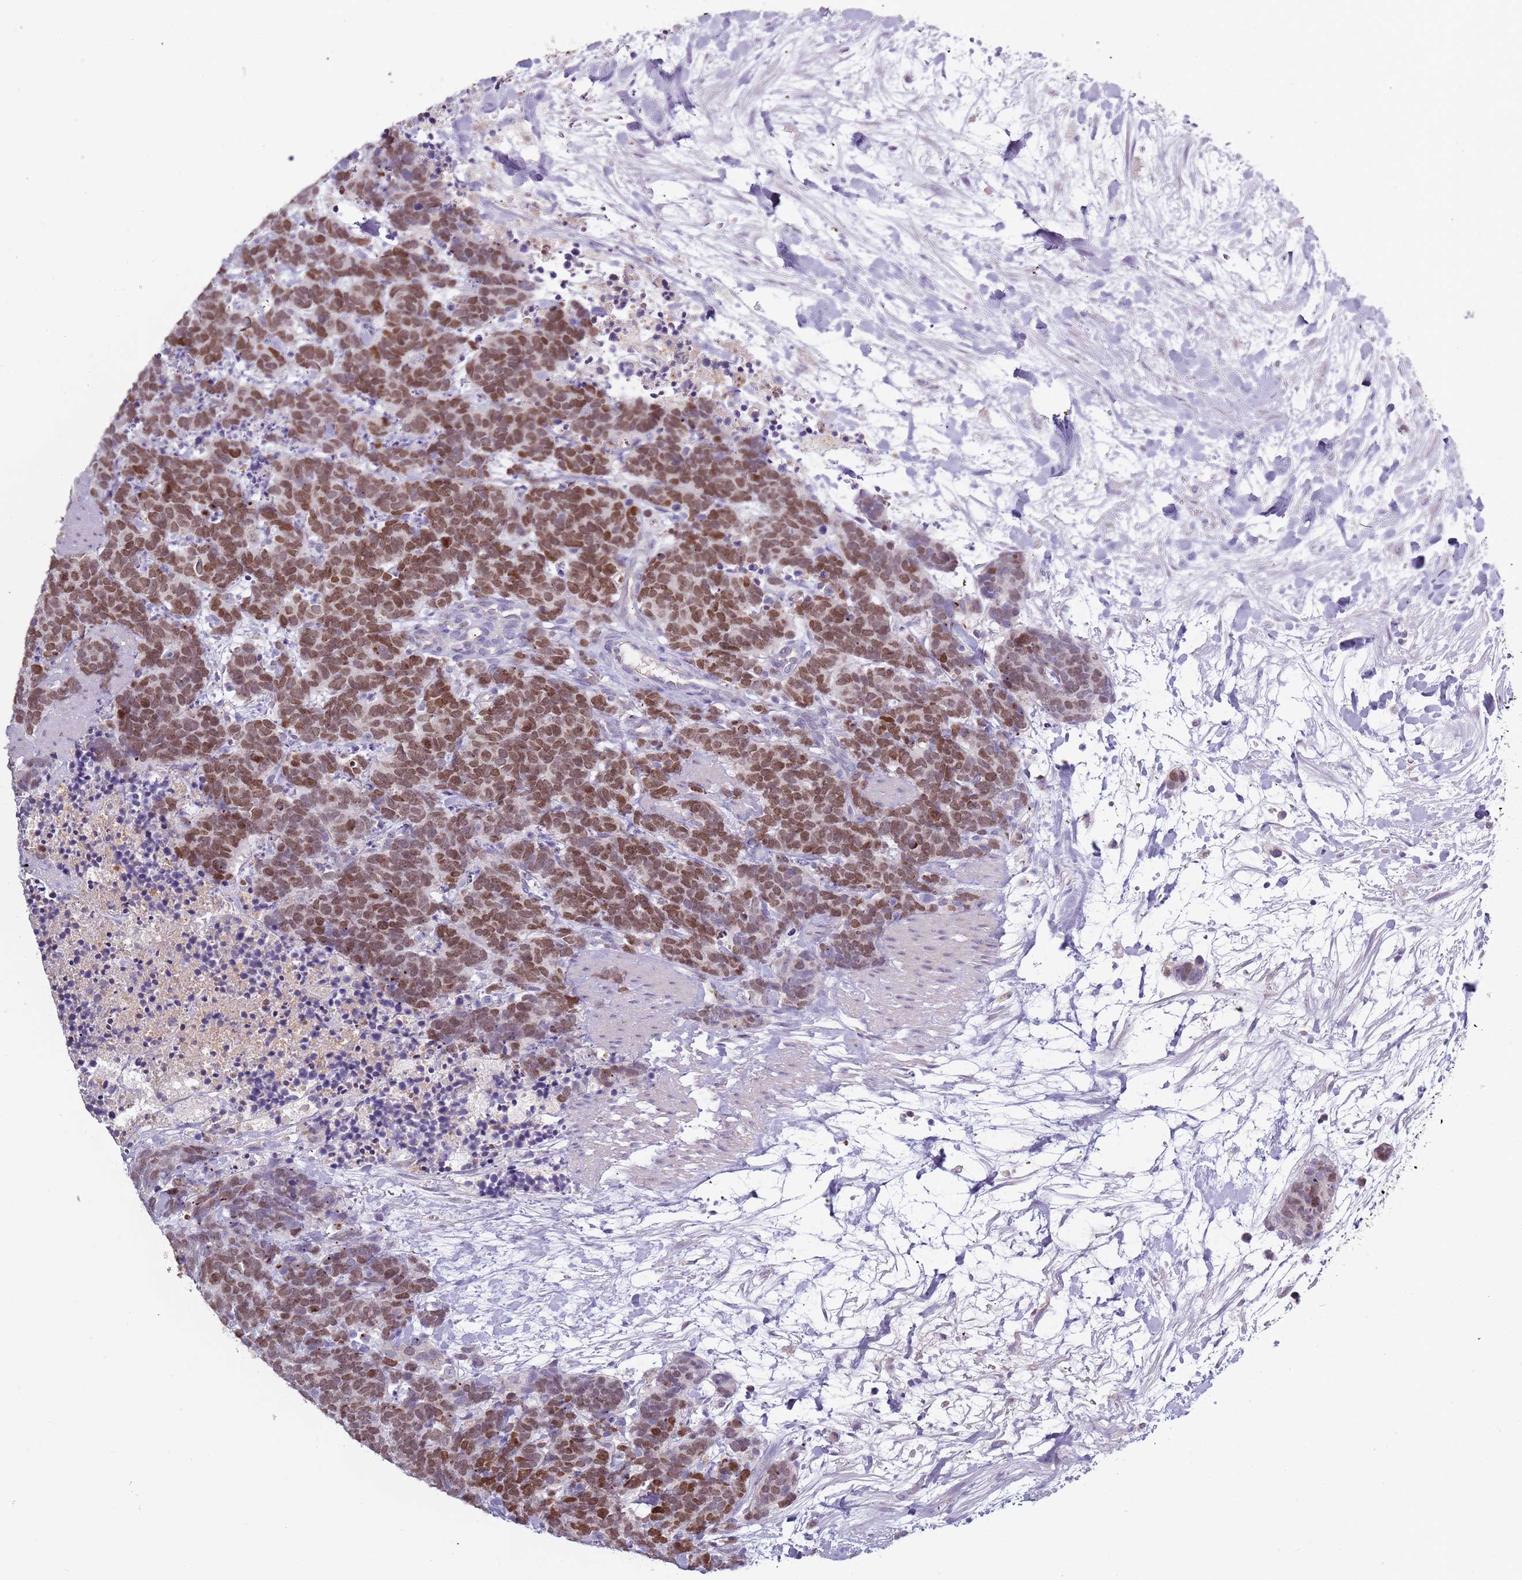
{"staining": {"intensity": "strong", "quantity": ">75%", "location": "nuclear"}, "tissue": "carcinoid", "cell_type": "Tumor cells", "image_type": "cancer", "snomed": [{"axis": "morphology", "description": "Carcinoma, NOS"}, {"axis": "morphology", "description": "Carcinoid, malignant, NOS"}, {"axis": "topography", "description": "Prostate"}], "caption": "Carcinoid was stained to show a protein in brown. There is high levels of strong nuclear positivity in about >75% of tumor cells. Nuclei are stained in blue.", "gene": "SYS1", "patient": {"sex": "male", "age": 57}}